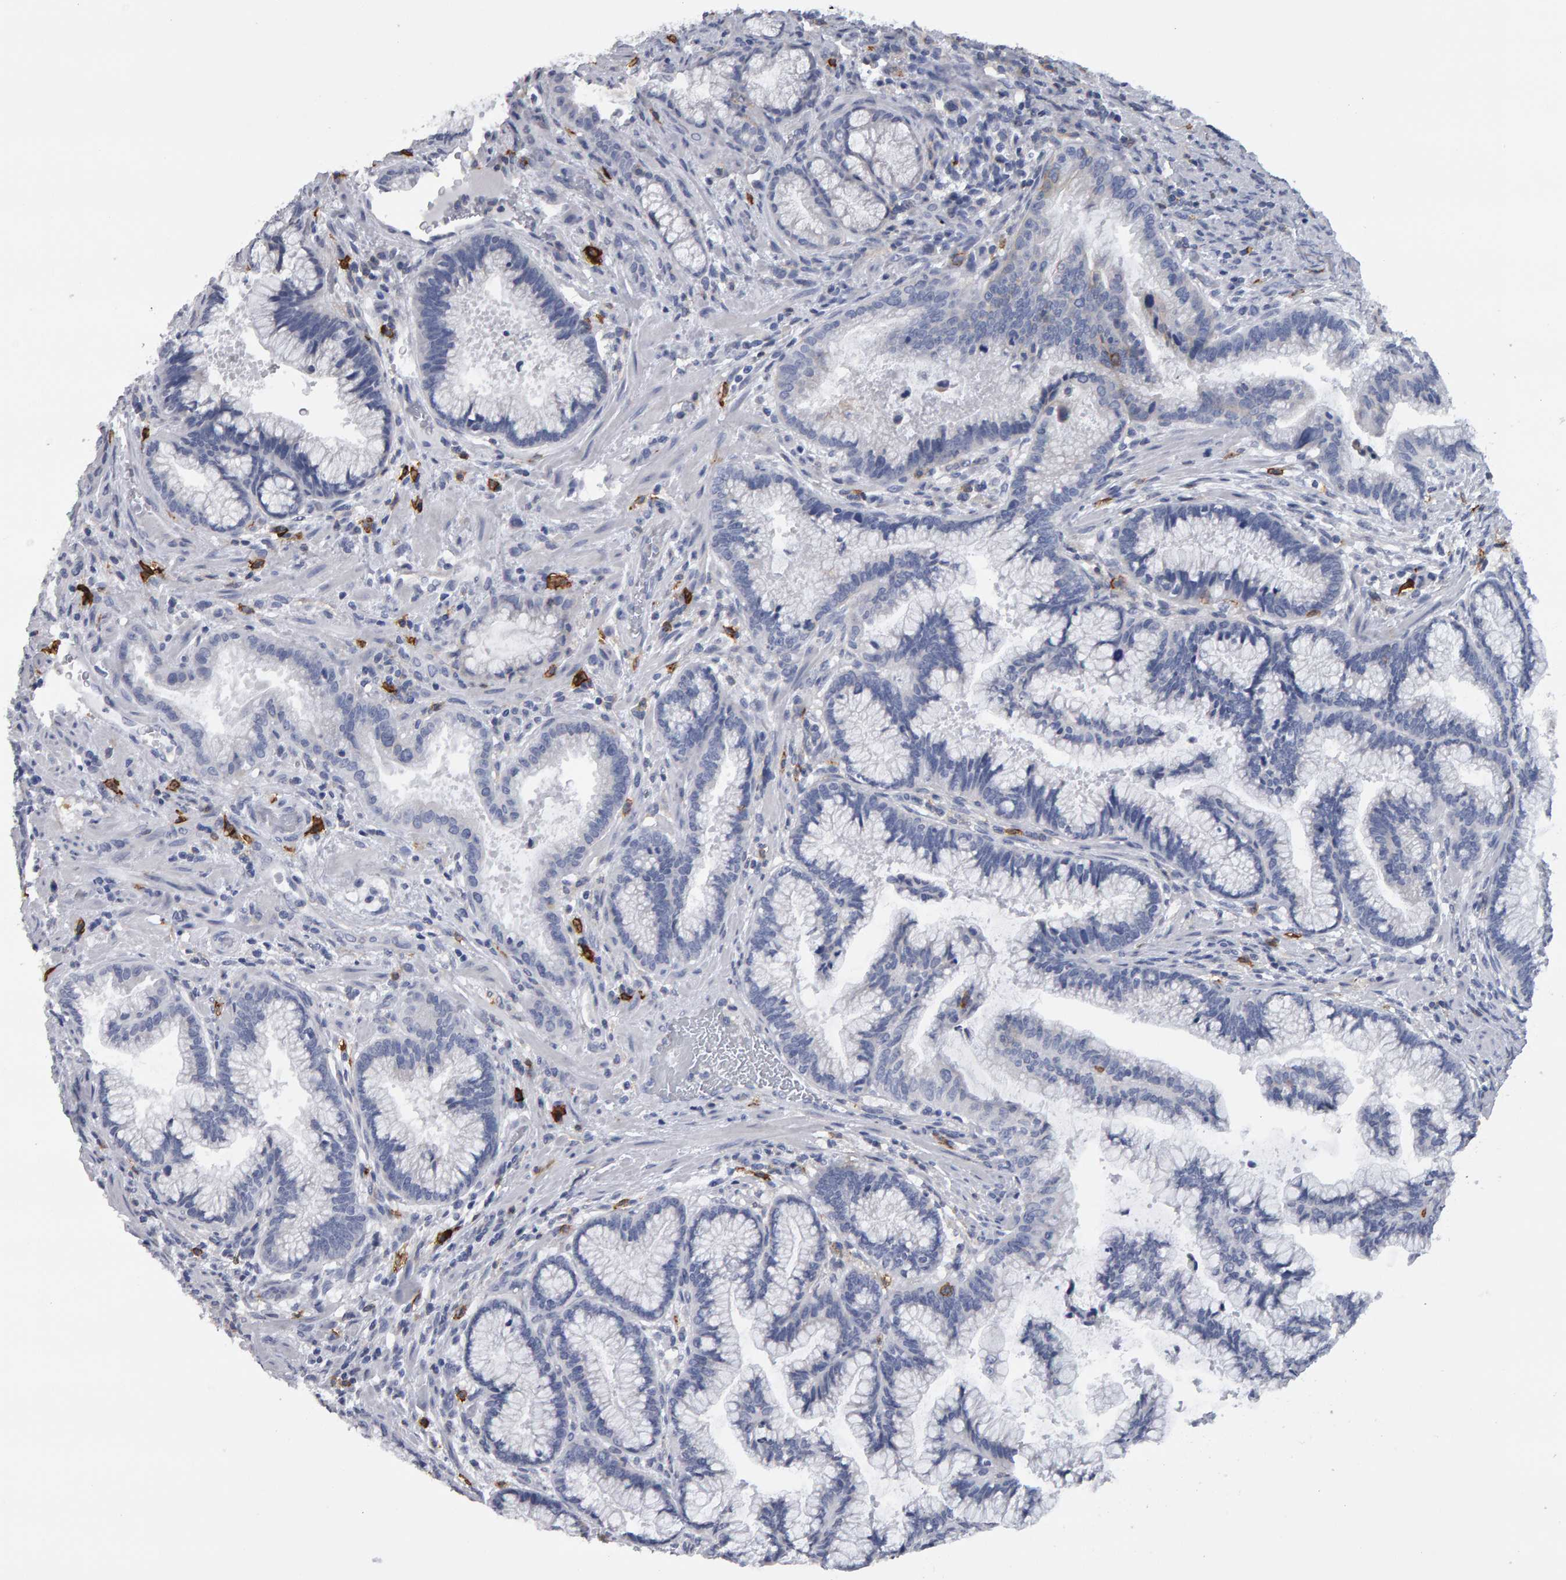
{"staining": {"intensity": "negative", "quantity": "none", "location": "none"}, "tissue": "pancreatic cancer", "cell_type": "Tumor cells", "image_type": "cancer", "snomed": [{"axis": "morphology", "description": "Adenocarcinoma, NOS"}, {"axis": "topography", "description": "Pancreas"}], "caption": "DAB (3,3'-diaminobenzidine) immunohistochemical staining of pancreatic cancer (adenocarcinoma) exhibits no significant staining in tumor cells. The staining was performed using DAB to visualize the protein expression in brown, while the nuclei were stained in blue with hematoxylin (Magnification: 20x).", "gene": "CD38", "patient": {"sex": "female", "age": 64}}